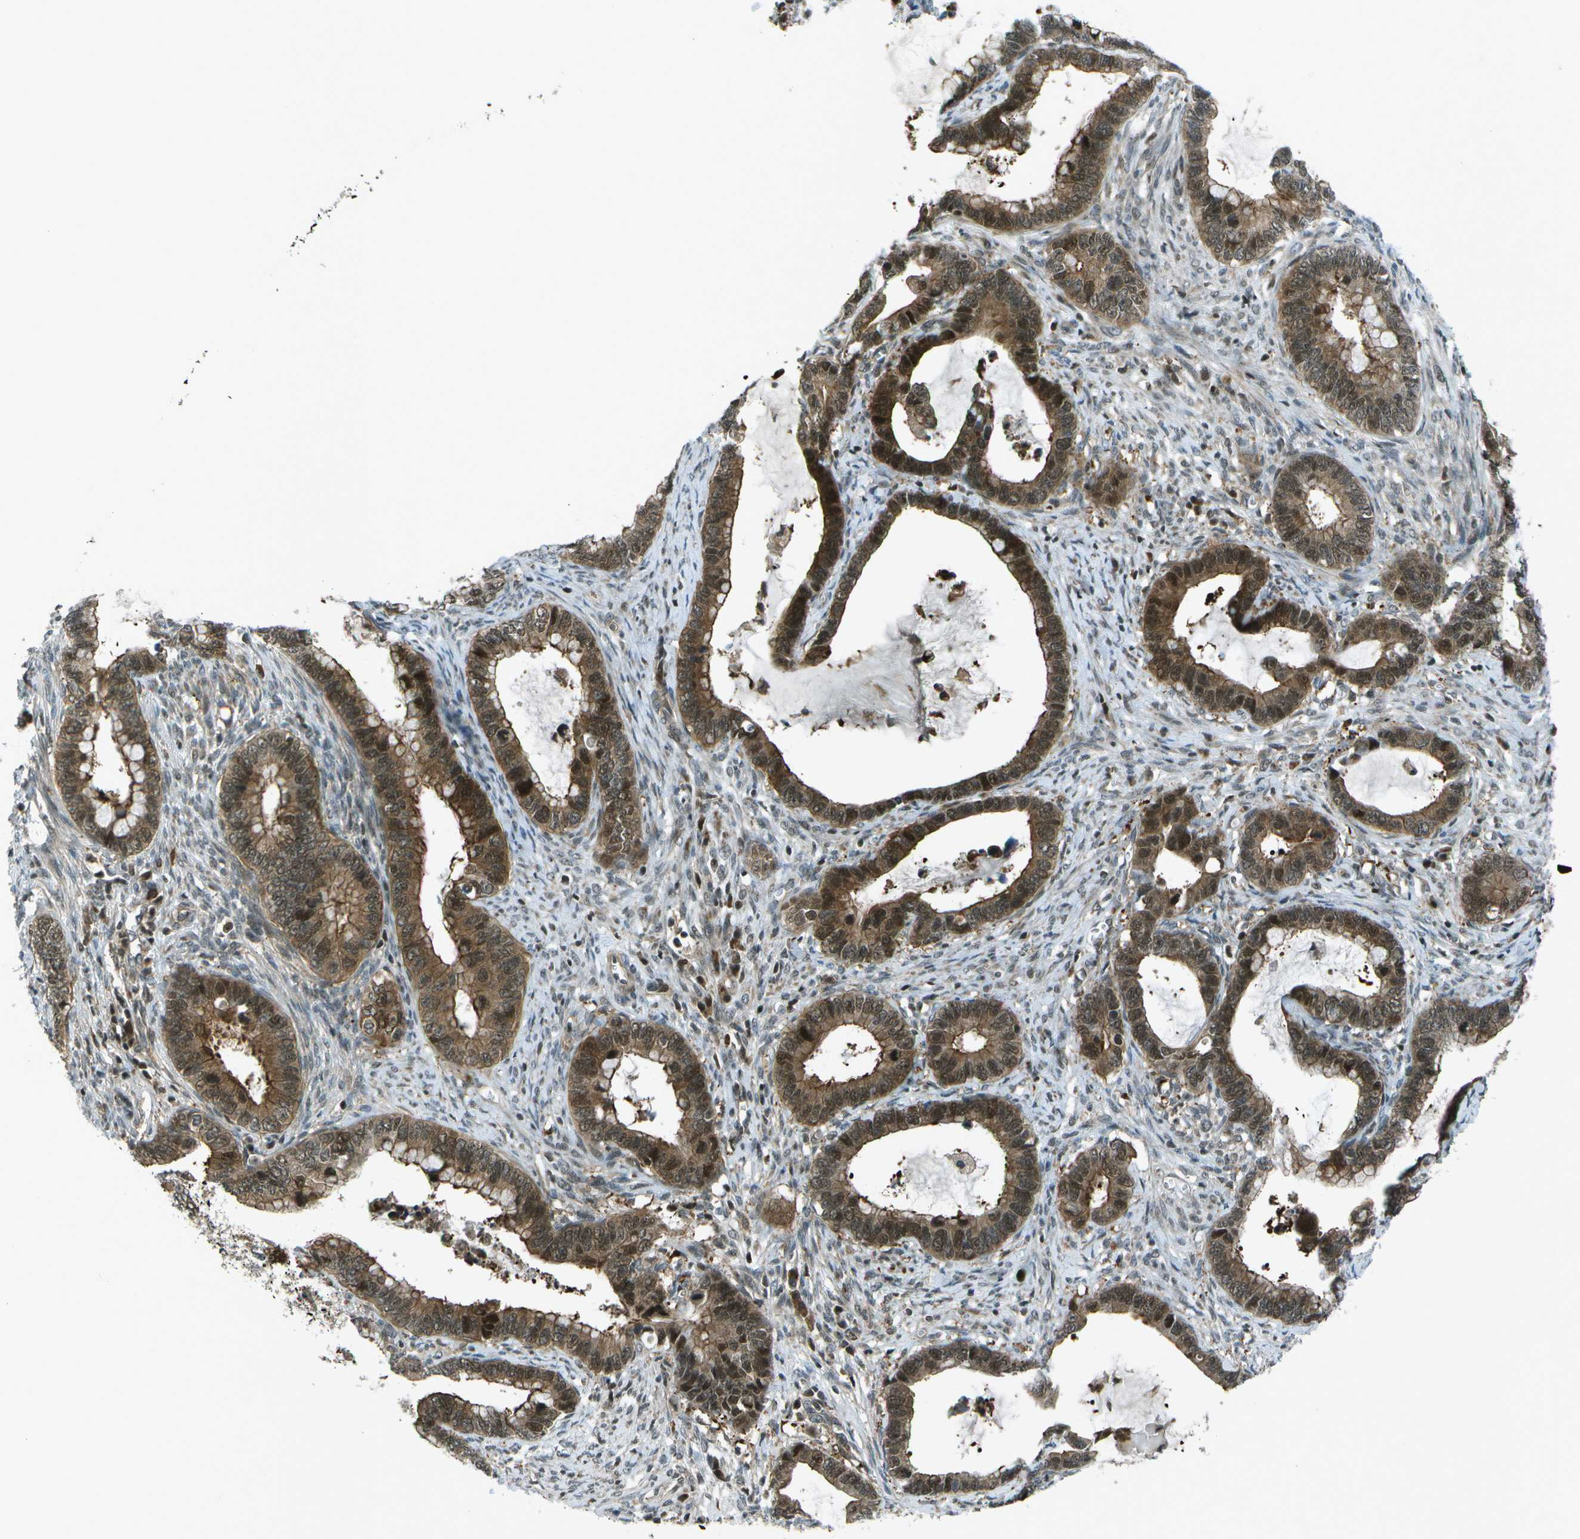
{"staining": {"intensity": "strong", "quantity": ">75%", "location": "cytoplasmic/membranous,nuclear"}, "tissue": "cervical cancer", "cell_type": "Tumor cells", "image_type": "cancer", "snomed": [{"axis": "morphology", "description": "Adenocarcinoma, NOS"}, {"axis": "topography", "description": "Cervix"}], "caption": "Immunohistochemical staining of cervical cancer (adenocarcinoma) reveals high levels of strong cytoplasmic/membranous and nuclear expression in approximately >75% of tumor cells.", "gene": "TMEM19", "patient": {"sex": "female", "age": 44}}